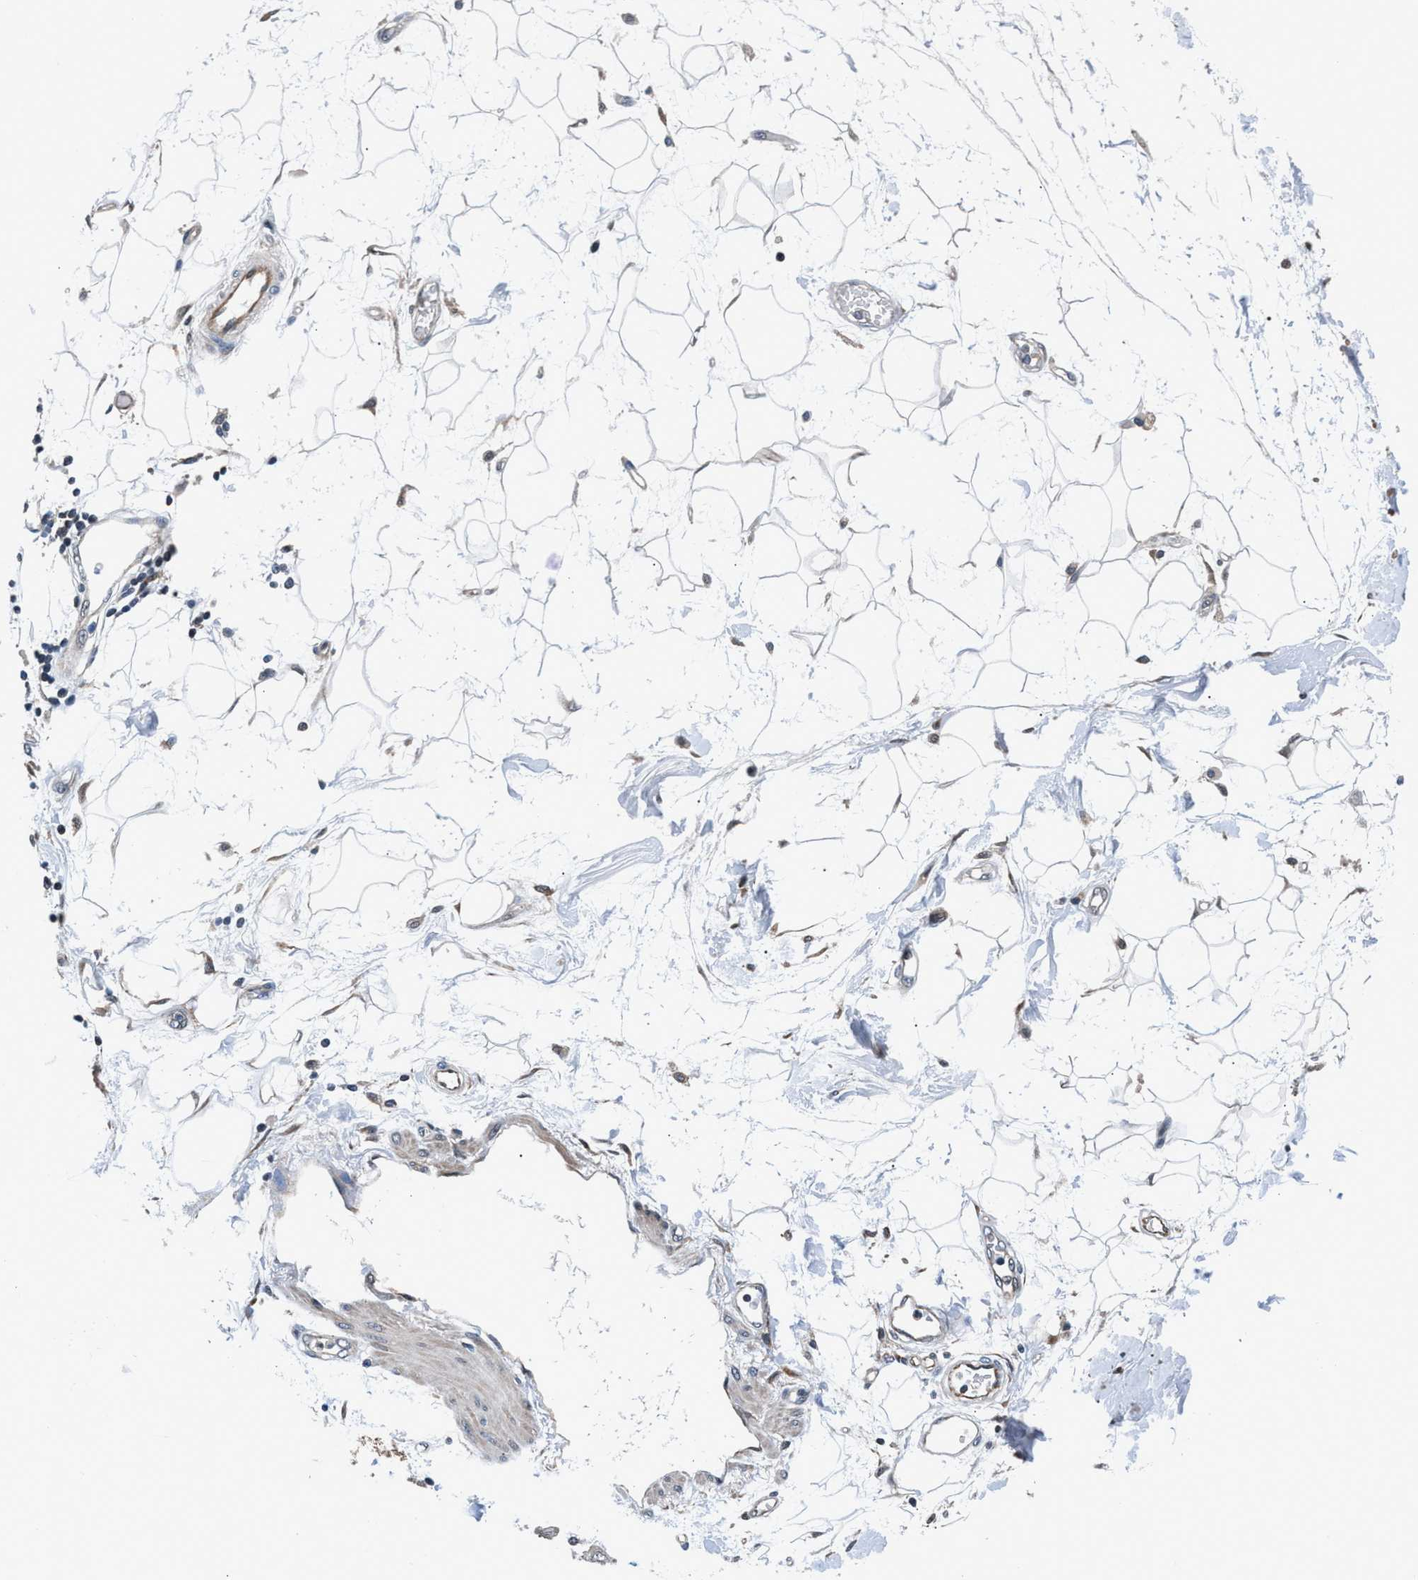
{"staining": {"intensity": "moderate", "quantity": "25%-75%", "location": "cytoplasmic/membranous"}, "tissue": "adipose tissue", "cell_type": "Adipocytes", "image_type": "normal", "snomed": [{"axis": "morphology", "description": "Normal tissue, NOS"}, {"axis": "morphology", "description": "Adenocarcinoma, NOS"}, {"axis": "topography", "description": "Duodenum"}, {"axis": "topography", "description": "Peripheral nerve tissue"}], "caption": "Immunohistochemistry image of benign adipose tissue: adipose tissue stained using immunohistochemistry displays medium levels of moderate protein expression localized specifically in the cytoplasmic/membranous of adipocytes, appearing as a cytoplasmic/membranous brown color.", "gene": "PRPSAP2", "patient": {"sex": "female", "age": 60}}